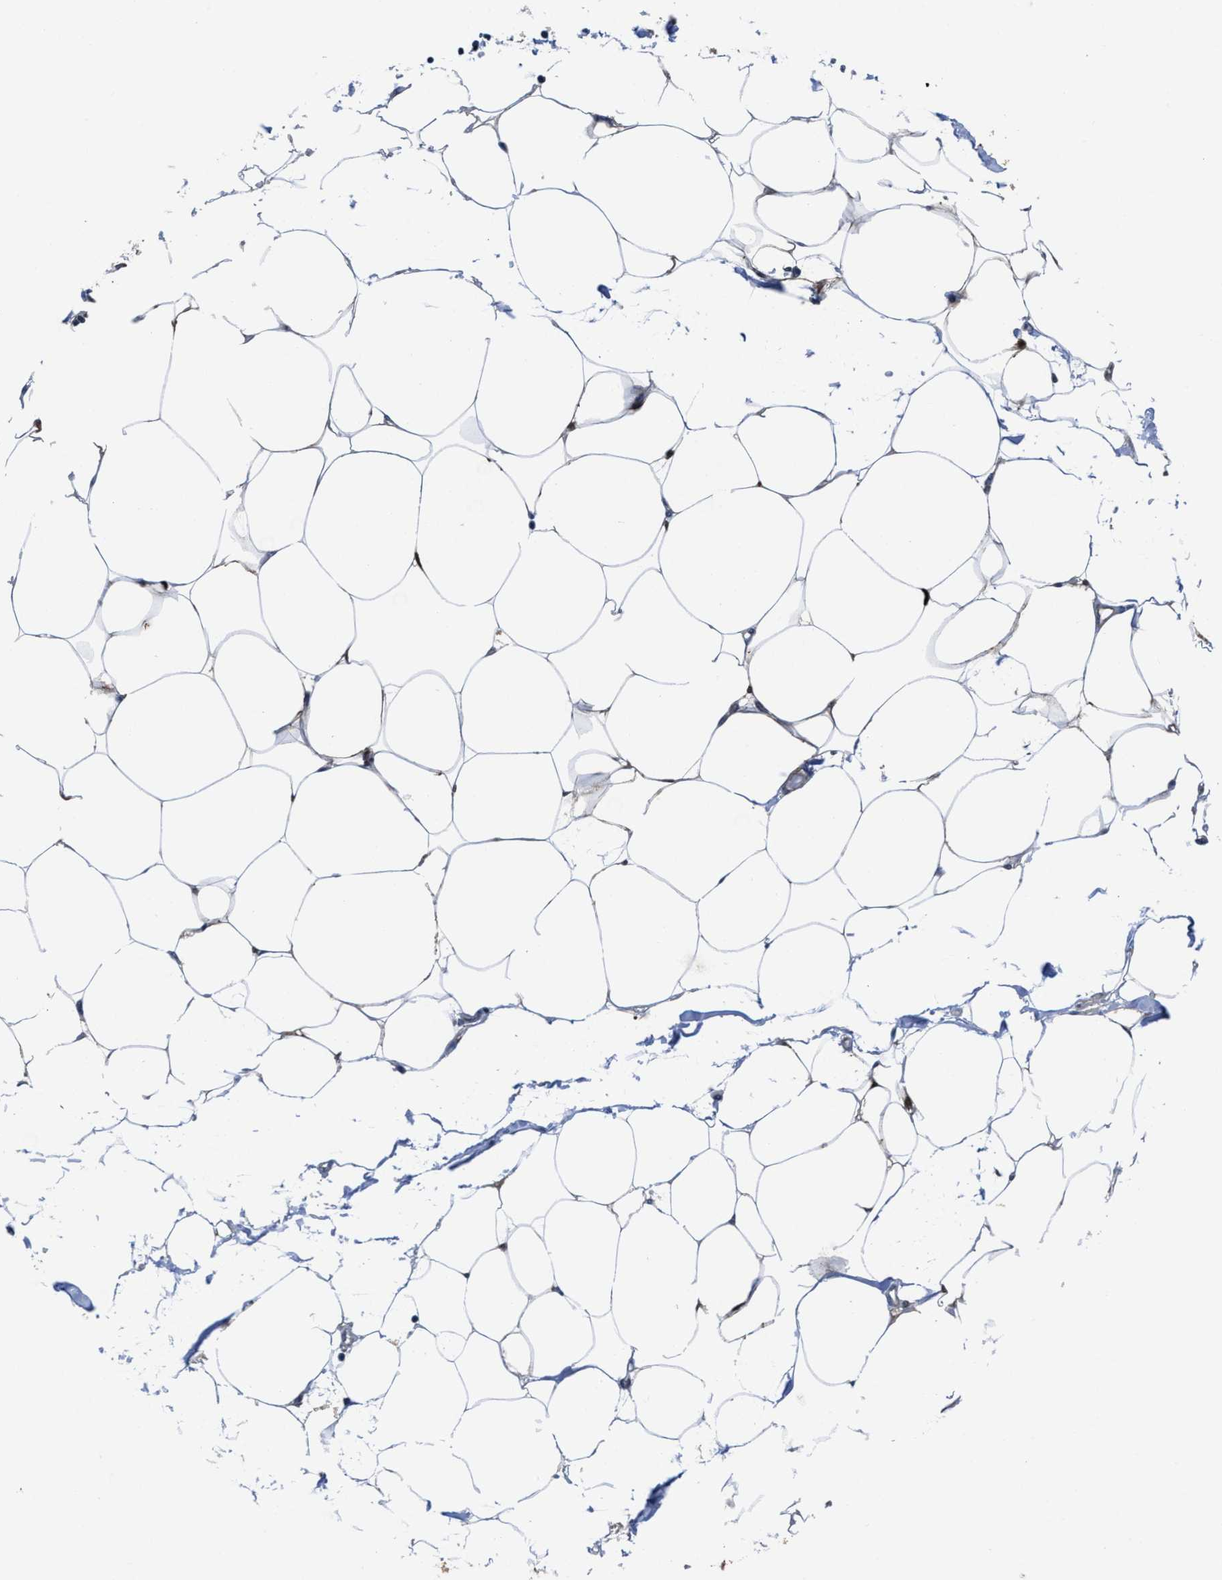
{"staining": {"intensity": "weak", "quantity": "25%-75%", "location": "nuclear"}, "tissue": "adipose tissue", "cell_type": "Adipocytes", "image_type": "normal", "snomed": [{"axis": "morphology", "description": "Normal tissue, NOS"}, {"axis": "morphology", "description": "Adenocarcinoma, NOS"}, {"axis": "topography", "description": "Colon"}, {"axis": "topography", "description": "Peripheral nerve tissue"}], "caption": "The micrograph demonstrates staining of benign adipose tissue, revealing weak nuclear protein positivity (brown color) within adipocytes.", "gene": "KIF12", "patient": {"sex": "male", "age": 14}}